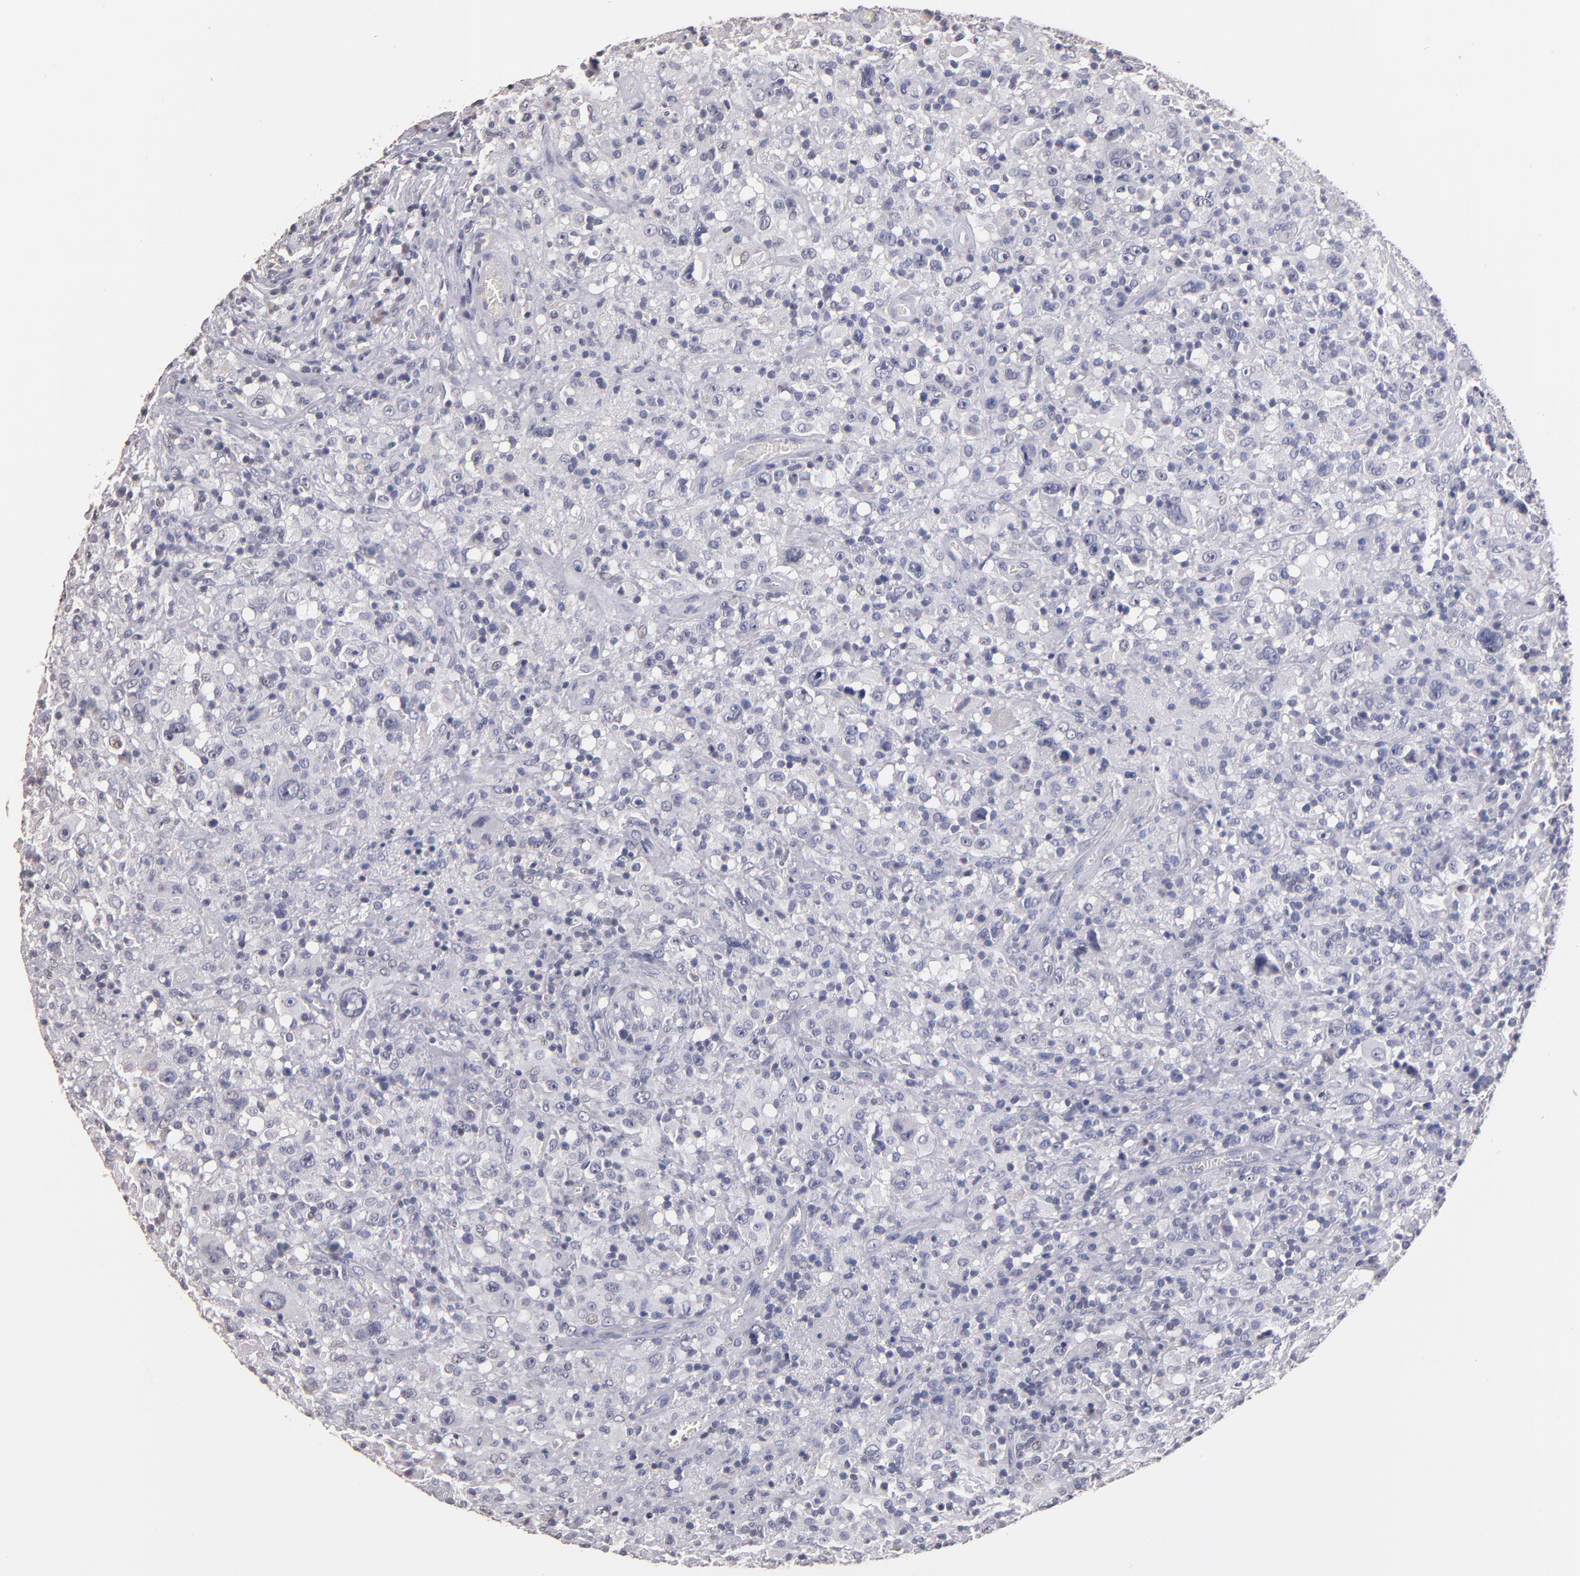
{"staining": {"intensity": "negative", "quantity": "none", "location": "none"}, "tissue": "lymphoma", "cell_type": "Tumor cells", "image_type": "cancer", "snomed": [{"axis": "morphology", "description": "Hodgkin's disease, NOS"}, {"axis": "topography", "description": "Lymph node"}], "caption": "This is an immunohistochemistry (IHC) histopathology image of human lymphoma. There is no expression in tumor cells.", "gene": "SOX10", "patient": {"sex": "male", "age": 46}}